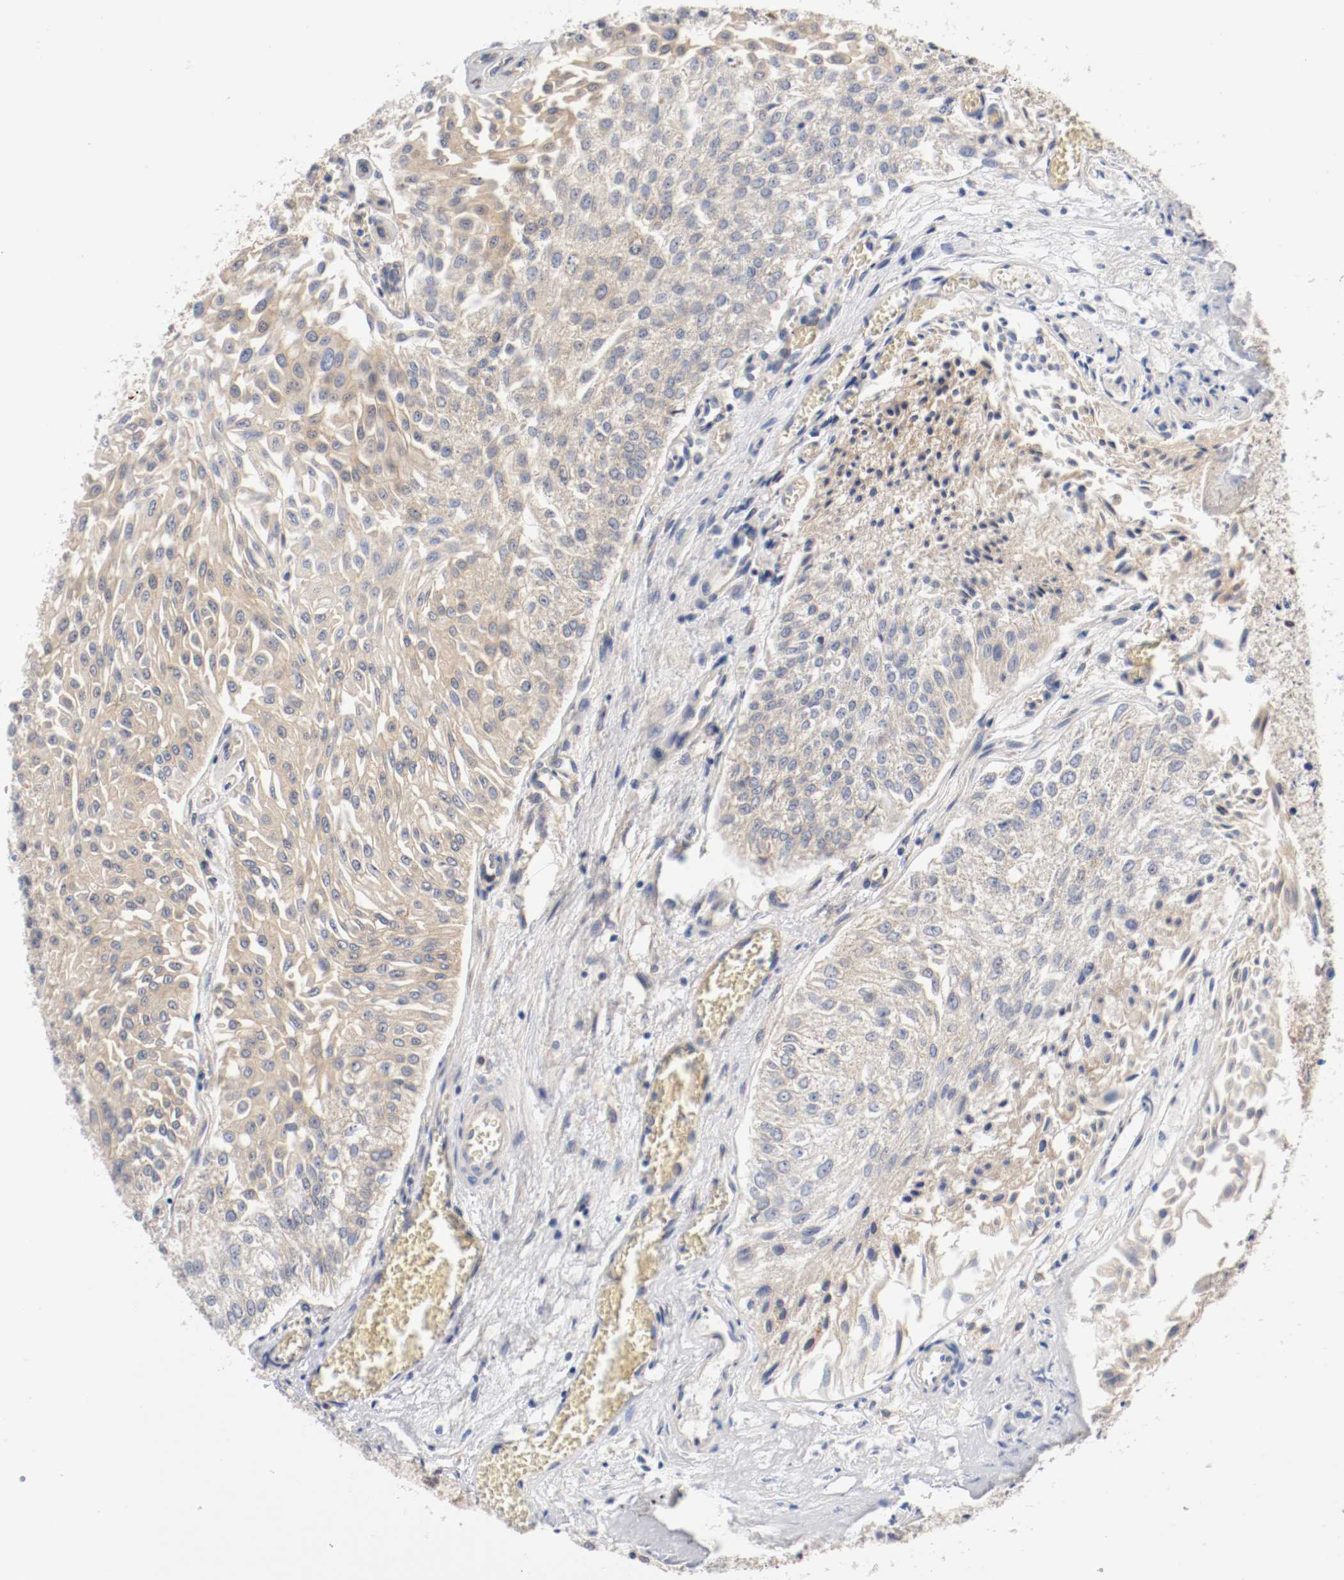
{"staining": {"intensity": "weak", "quantity": ">75%", "location": "cytoplasmic/membranous"}, "tissue": "urothelial cancer", "cell_type": "Tumor cells", "image_type": "cancer", "snomed": [{"axis": "morphology", "description": "Urothelial carcinoma, Low grade"}, {"axis": "topography", "description": "Urinary bladder"}], "caption": "The histopathology image shows immunohistochemical staining of urothelial cancer. There is weak cytoplasmic/membranous expression is seen in approximately >75% of tumor cells. (DAB IHC with brightfield microscopy, high magnification).", "gene": "HGS", "patient": {"sex": "male", "age": 86}}